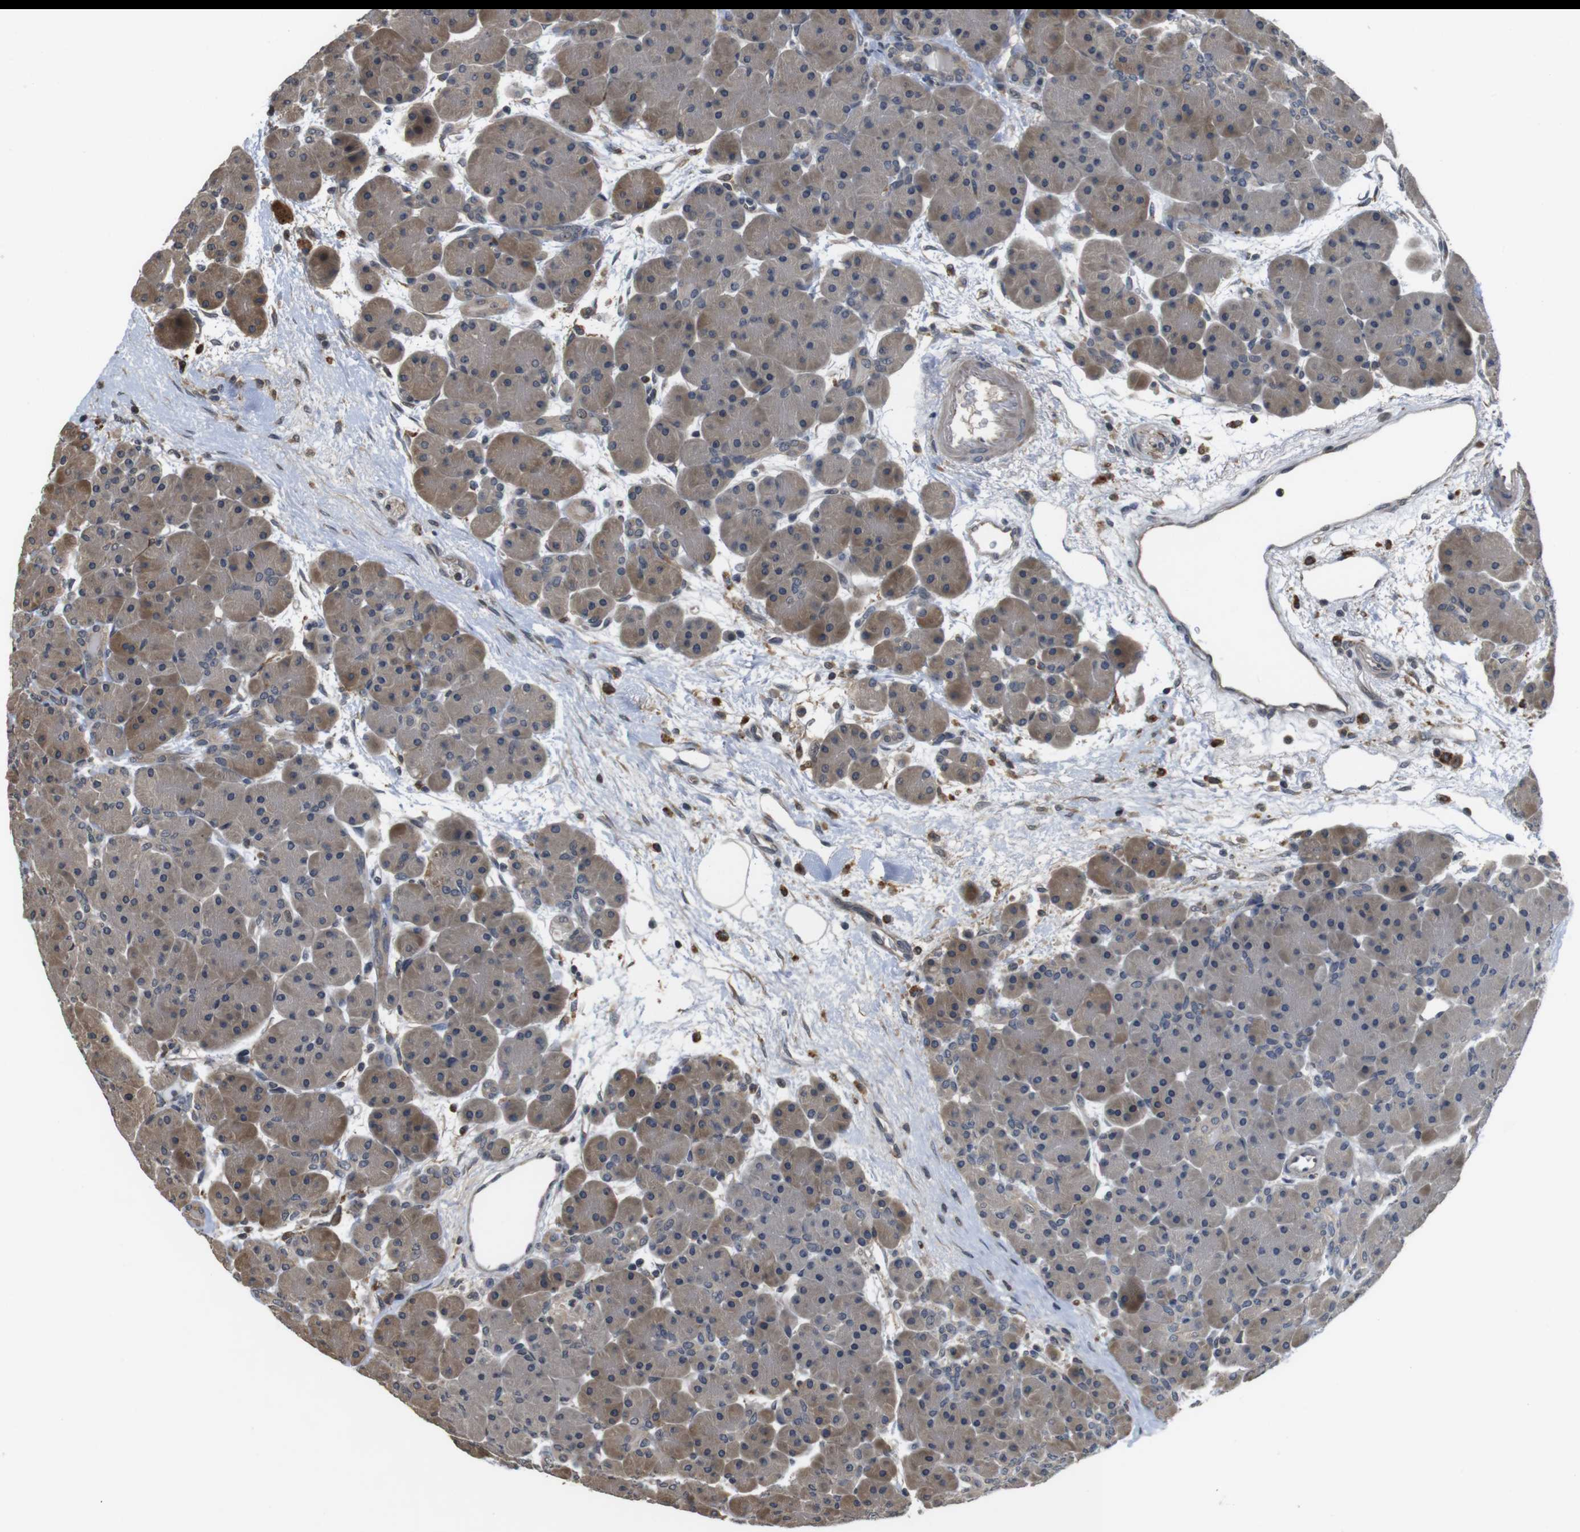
{"staining": {"intensity": "moderate", "quantity": ">75%", "location": "cytoplasmic/membranous"}, "tissue": "pancreas", "cell_type": "Exocrine glandular cells", "image_type": "normal", "snomed": [{"axis": "morphology", "description": "Normal tissue, NOS"}, {"axis": "topography", "description": "Pancreas"}], "caption": "The photomicrograph shows staining of normal pancreas, revealing moderate cytoplasmic/membranous protein staining (brown color) within exocrine glandular cells.", "gene": "FZD10", "patient": {"sex": "male", "age": 66}}